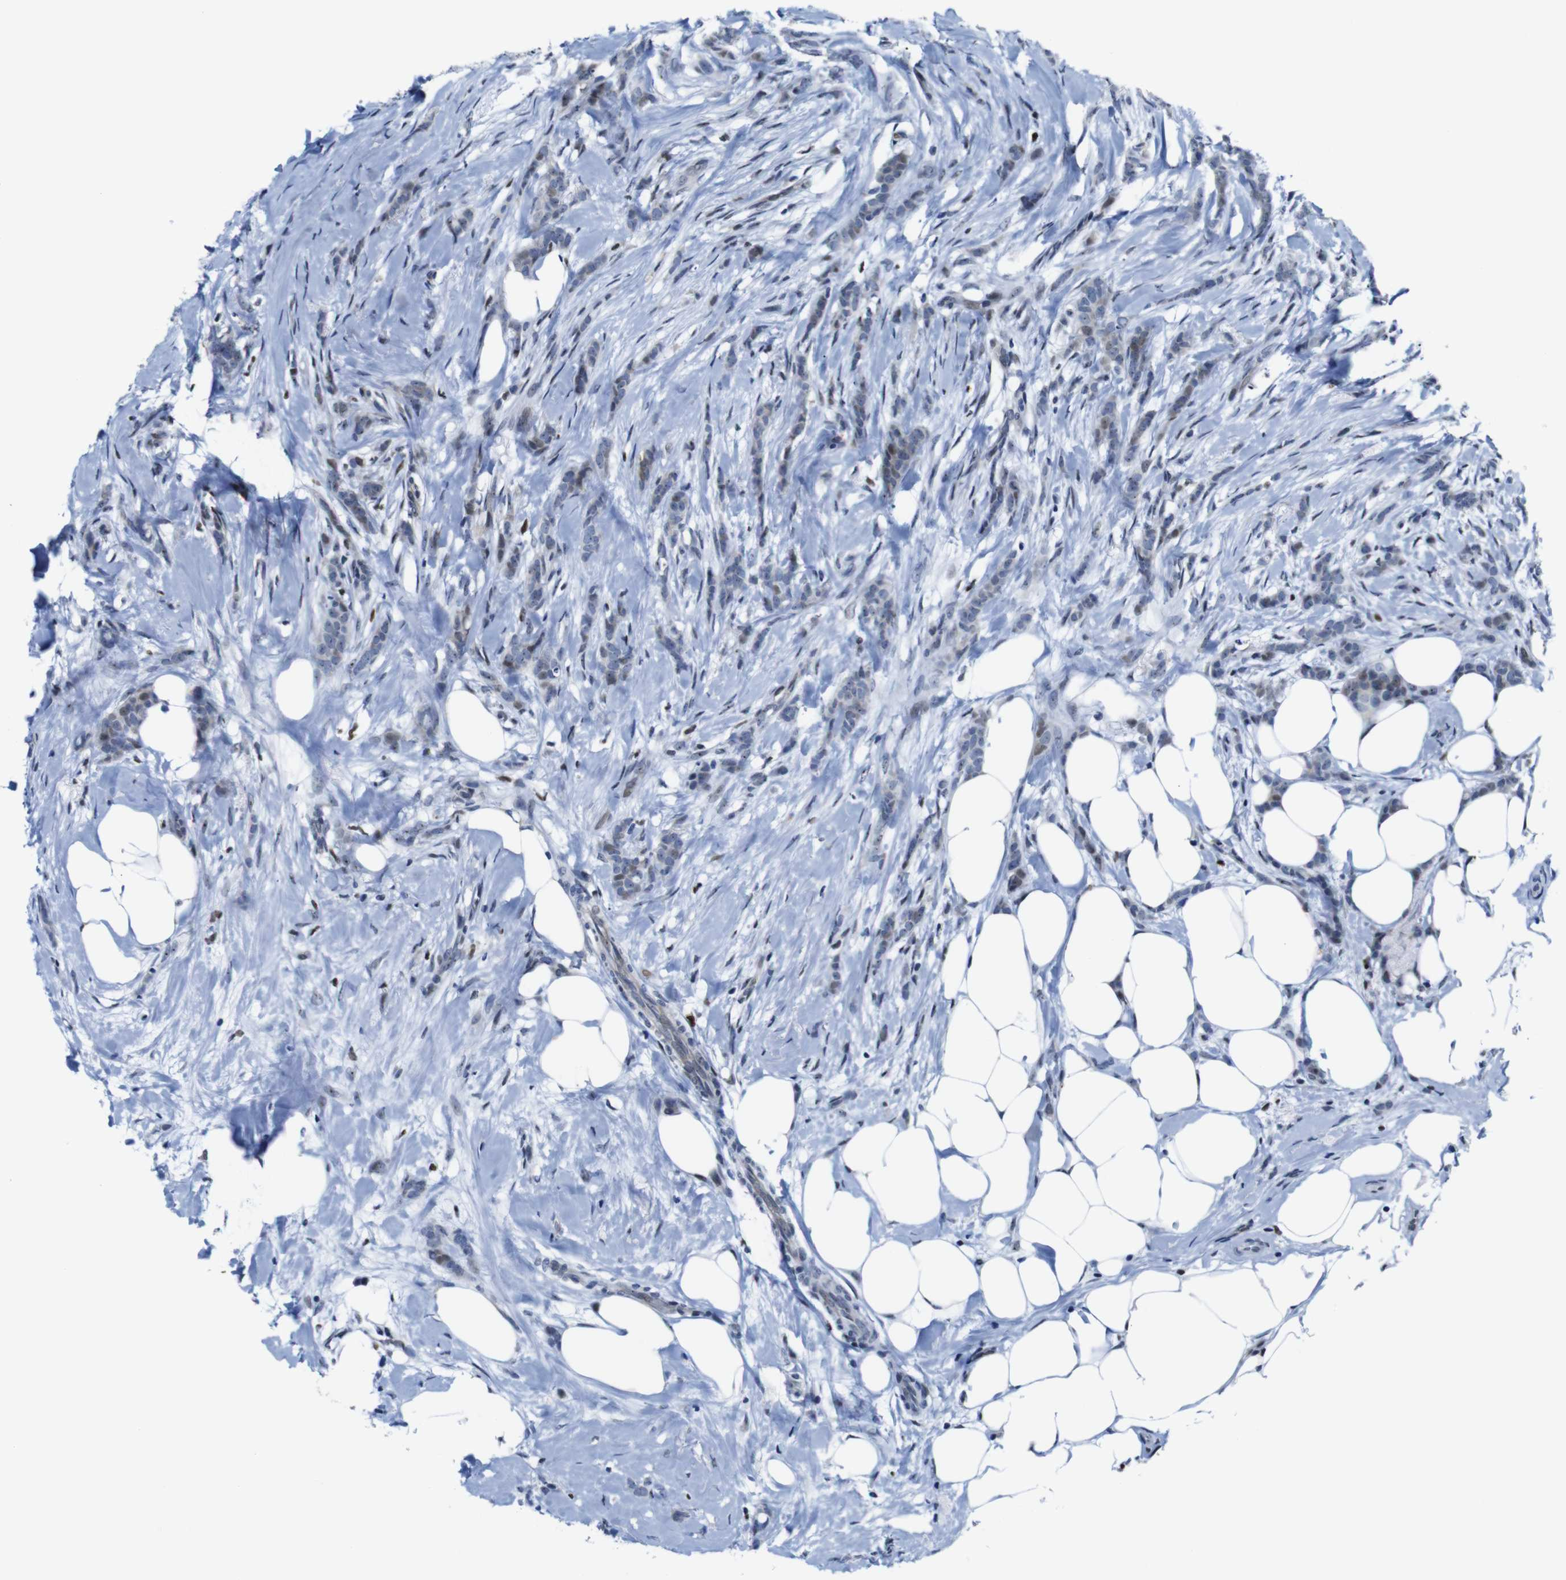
{"staining": {"intensity": "weak", "quantity": "25%-75%", "location": "nuclear"}, "tissue": "breast cancer", "cell_type": "Tumor cells", "image_type": "cancer", "snomed": [{"axis": "morphology", "description": "Lobular carcinoma, in situ"}, {"axis": "morphology", "description": "Lobular carcinoma"}, {"axis": "topography", "description": "Breast"}], "caption": "Immunohistochemistry (IHC) micrograph of lobular carcinoma in situ (breast) stained for a protein (brown), which exhibits low levels of weak nuclear staining in approximately 25%-75% of tumor cells.", "gene": "GATA6", "patient": {"sex": "female", "age": 41}}